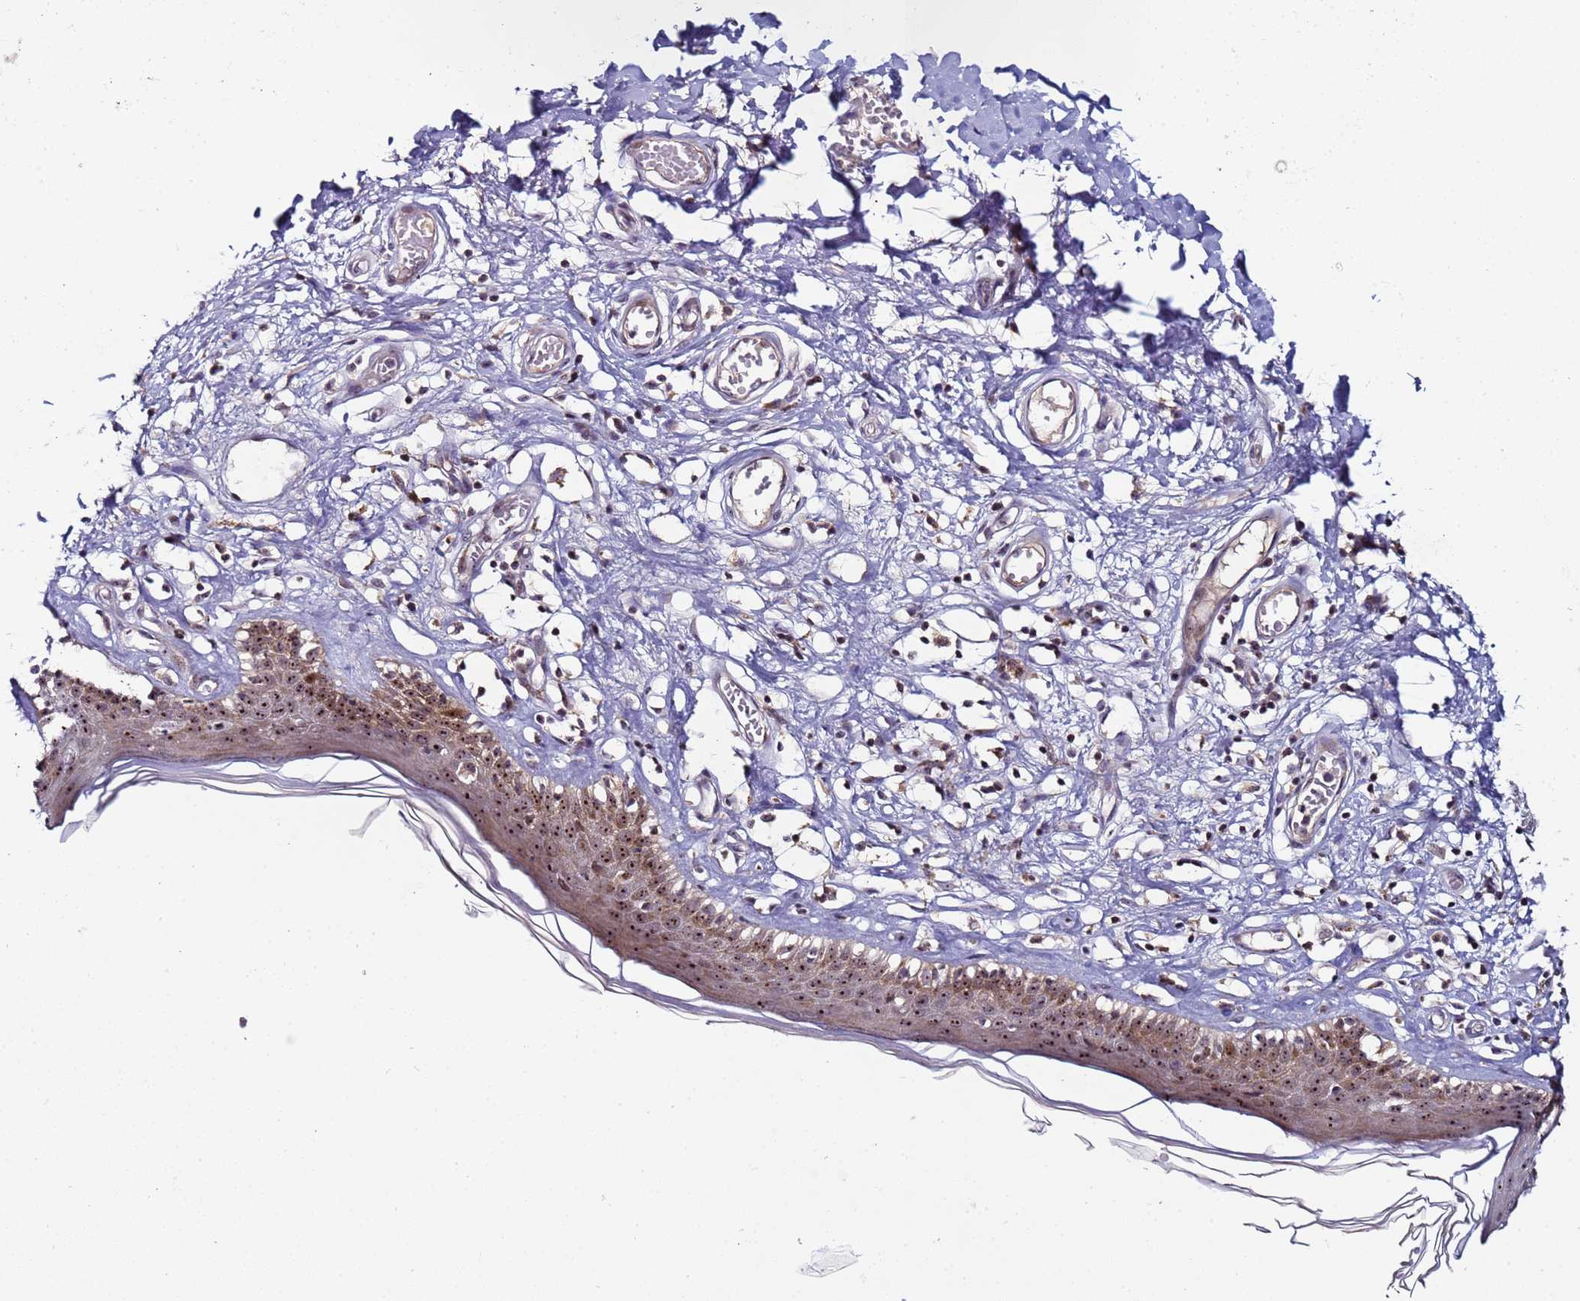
{"staining": {"intensity": "strong", "quantity": ">75%", "location": "nuclear"}, "tissue": "skin", "cell_type": "Epidermal cells", "image_type": "normal", "snomed": [{"axis": "morphology", "description": "Normal tissue, NOS"}, {"axis": "topography", "description": "Adipose tissue"}, {"axis": "topography", "description": "Vascular tissue"}, {"axis": "topography", "description": "Vulva"}, {"axis": "topography", "description": "Peripheral nerve tissue"}], "caption": "Immunohistochemistry (DAB) staining of unremarkable skin reveals strong nuclear protein staining in about >75% of epidermal cells.", "gene": "KRI1", "patient": {"sex": "female", "age": 86}}